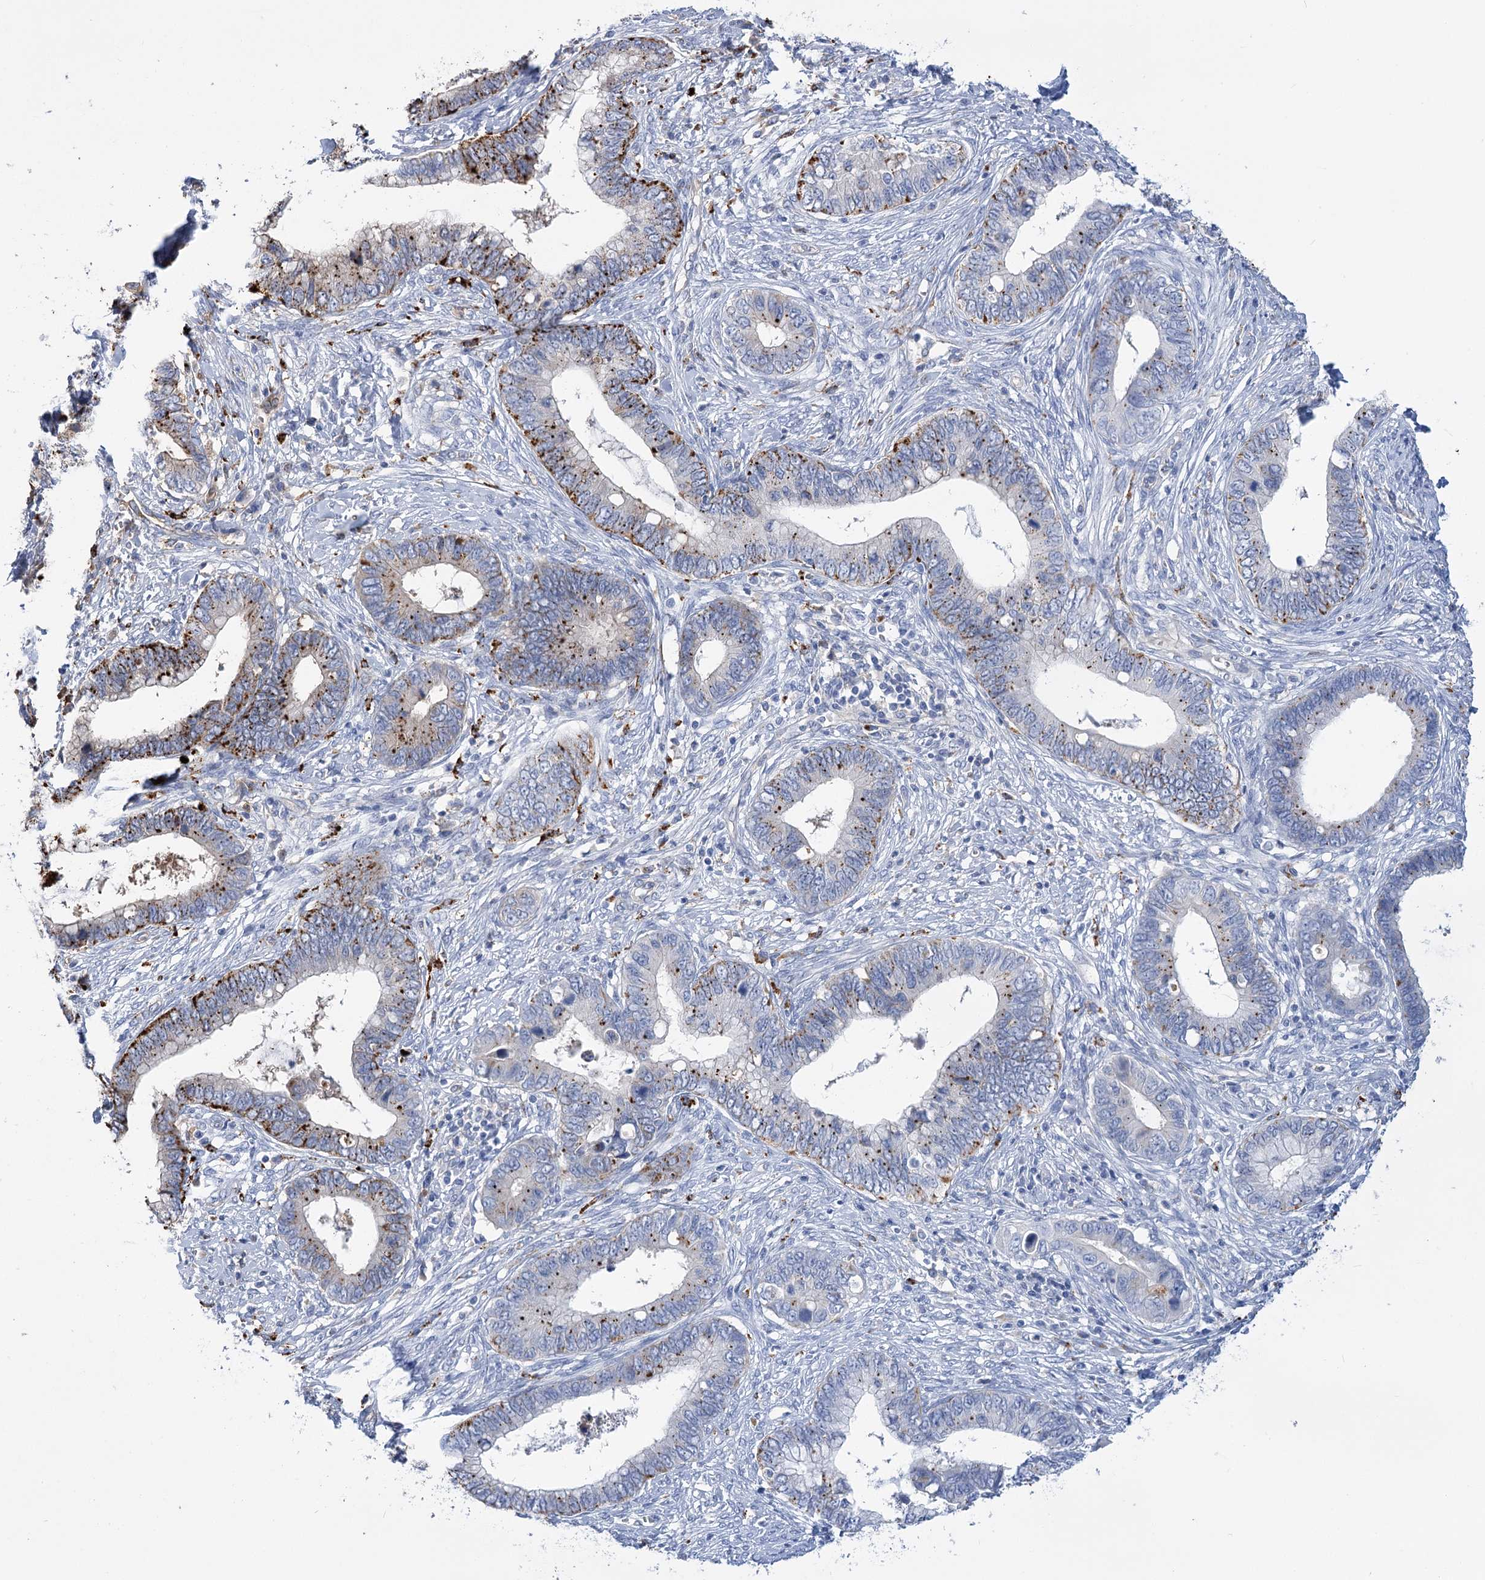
{"staining": {"intensity": "moderate", "quantity": "25%-75%", "location": "cytoplasmic/membranous"}, "tissue": "cervical cancer", "cell_type": "Tumor cells", "image_type": "cancer", "snomed": [{"axis": "morphology", "description": "Adenocarcinoma, NOS"}, {"axis": "topography", "description": "Cervix"}], "caption": "The image displays staining of cervical cancer (adenocarcinoma), revealing moderate cytoplasmic/membranous protein positivity (brown color) within tumor cells.", "gene": "GUSB", "patient": {"sex": "female", "age": 44}}